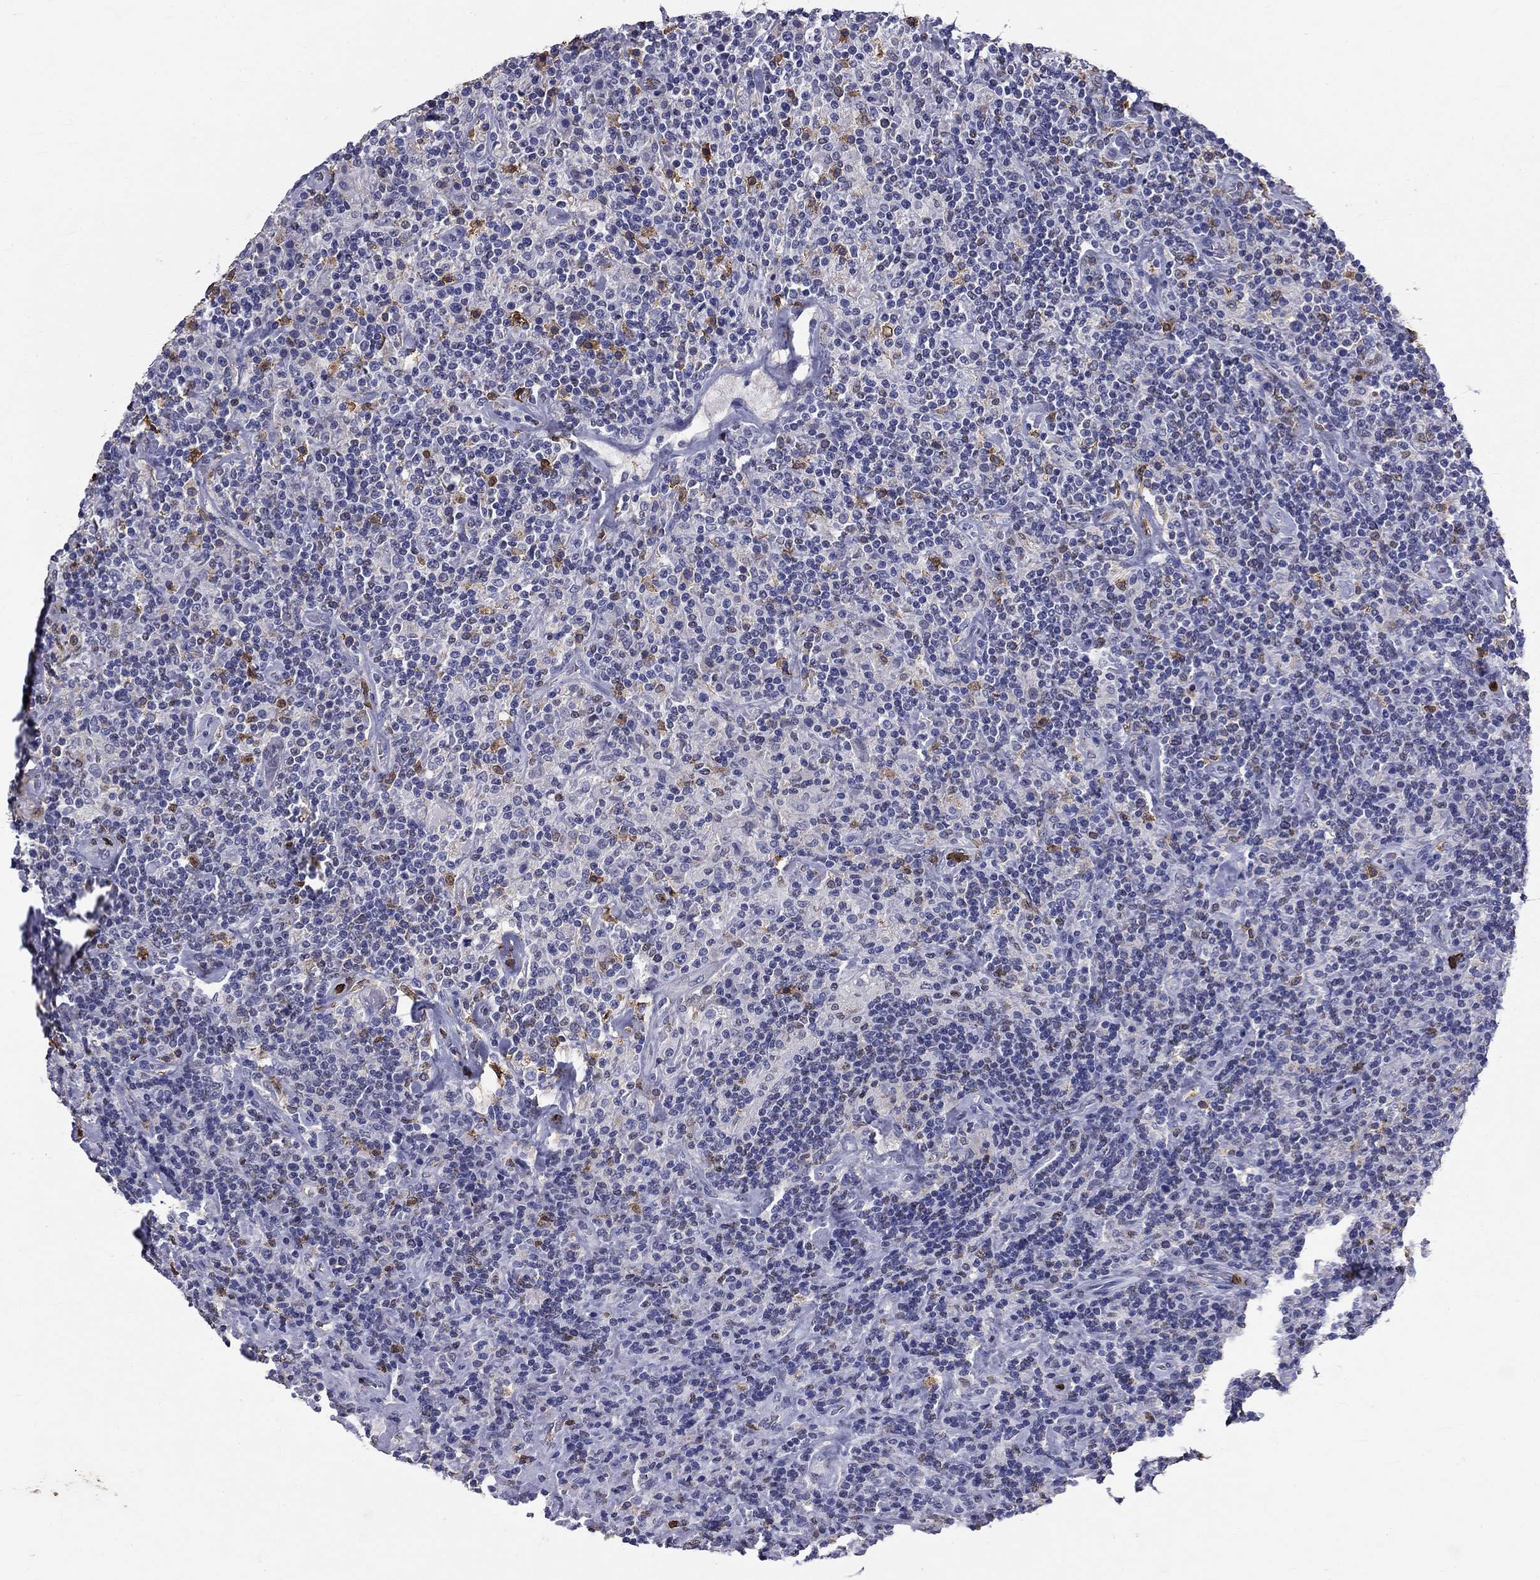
{"staining": {"intensity": "negative", "quantity": "none", "location": "none"}, "tissue": "lymphoma", "cell_type": "Tumor cells", "image_type": "cancer", "snomed": [{"axis": "morphology", "description": "Hodgkin's disease, NOS"}, {"axis": "topography", "description": "Lymph node"}], "caption": "Micrograph shows no significant protein expression in tumor cells of Hodgkin's disease.", "gene": "IGSF8", "patient": {"sex": "male", "age": 70}}